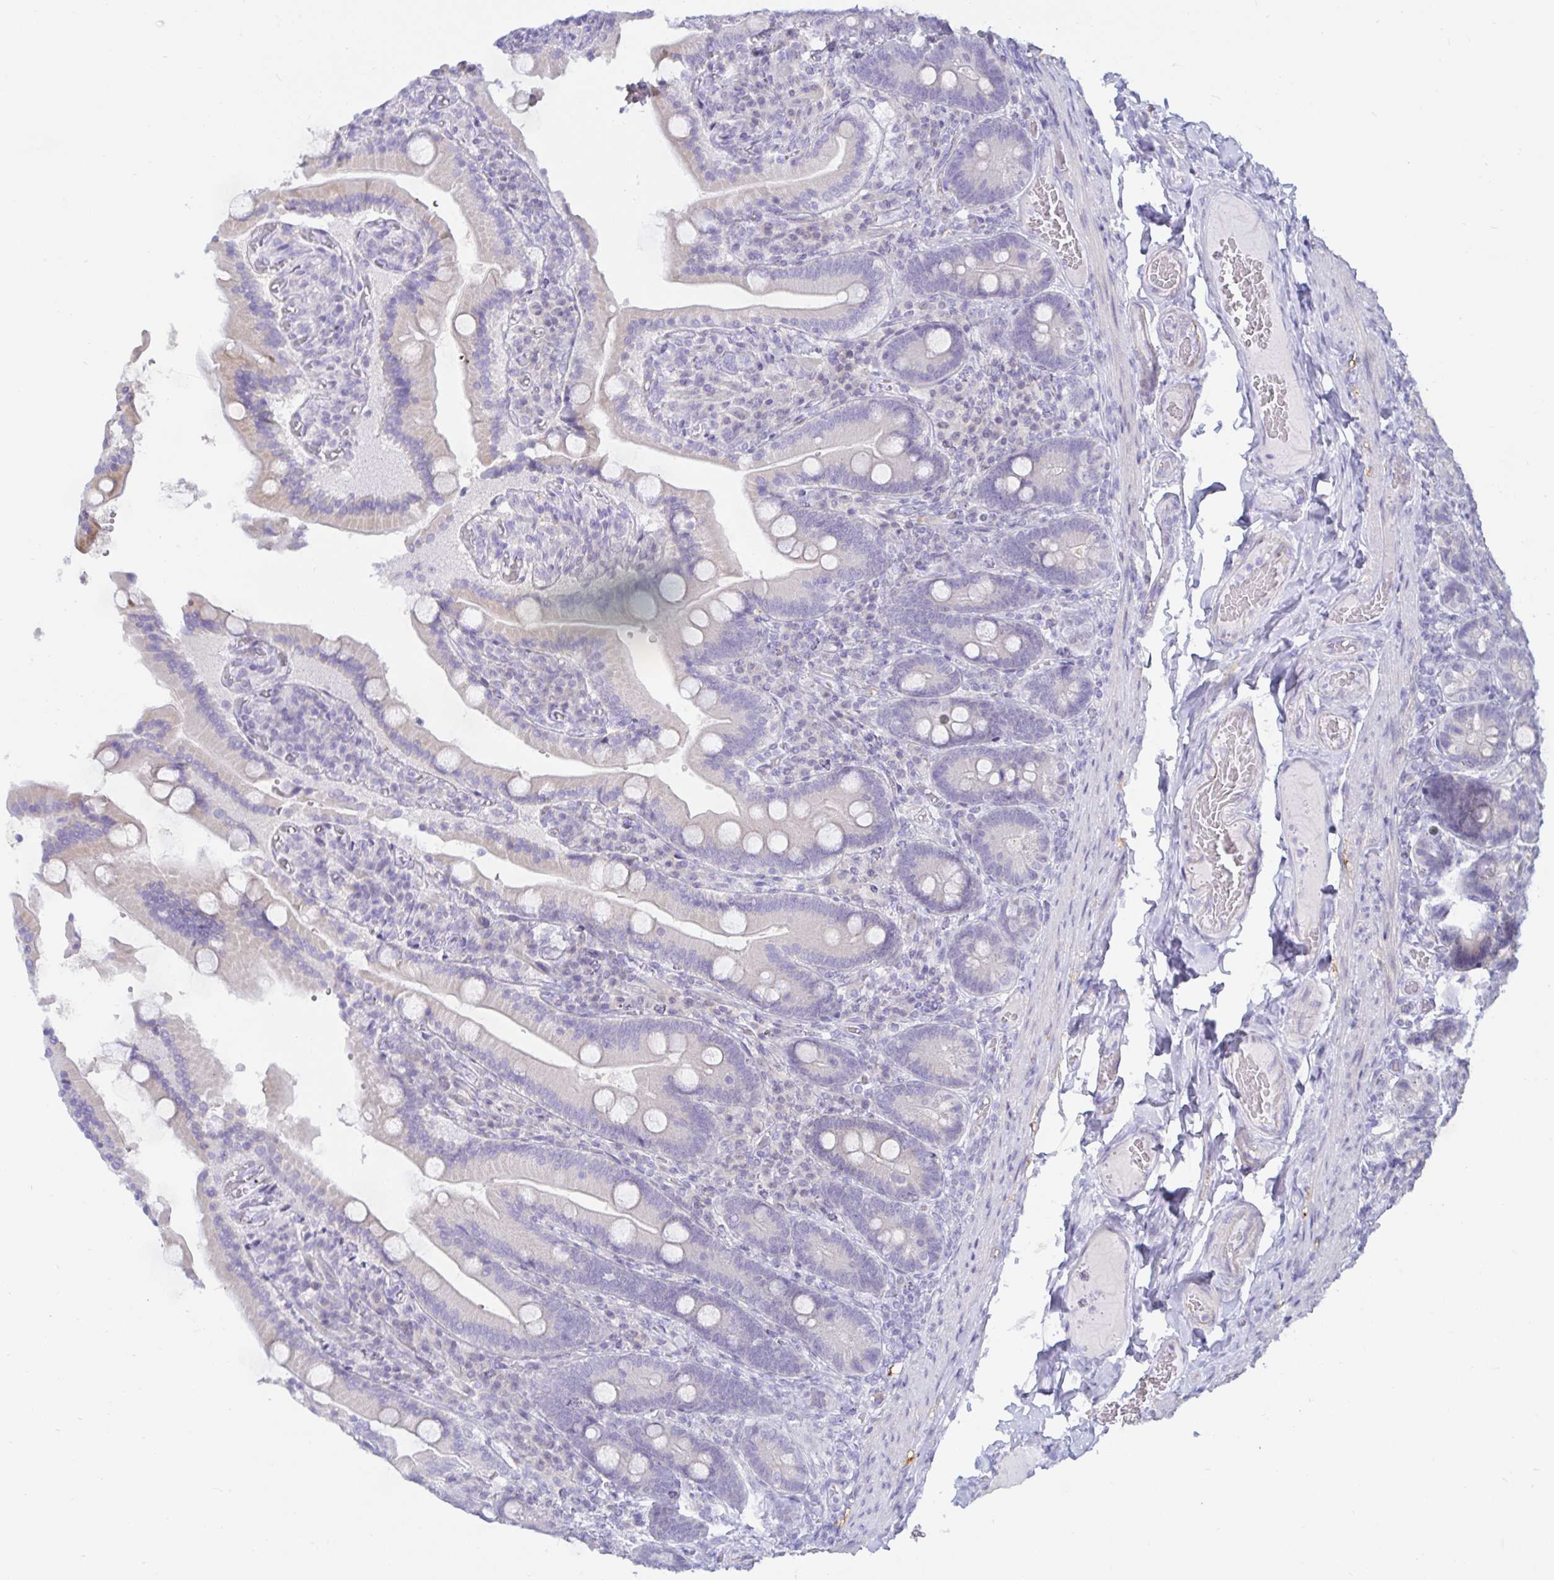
{"staining": {"intensity": "moderate", "quantity": "<25%", "location": "cytoplasmic/membranous"}, "tissue": "duodenum", "cell_type": "Glandular cells", "image_type": "normal", "snomed": [{"axis": "morphology", "description": "Normal tissue, NOS"}, {"axis": "topography", "description": "Duodenum"}], "caption": "DAB (3,3'-diaminobenzidine) immunohistochemical staining of normal human duodenum shows moderate cytoplasmic/membranous protein positivity in approximately <25% of glandular cells. (Stains: DAB in brown, nuclei in blue, Microscopy: brightfield microscopy at high magnification).", "gene": "MON2", "patient": {"sex": "female", "age": 62}}